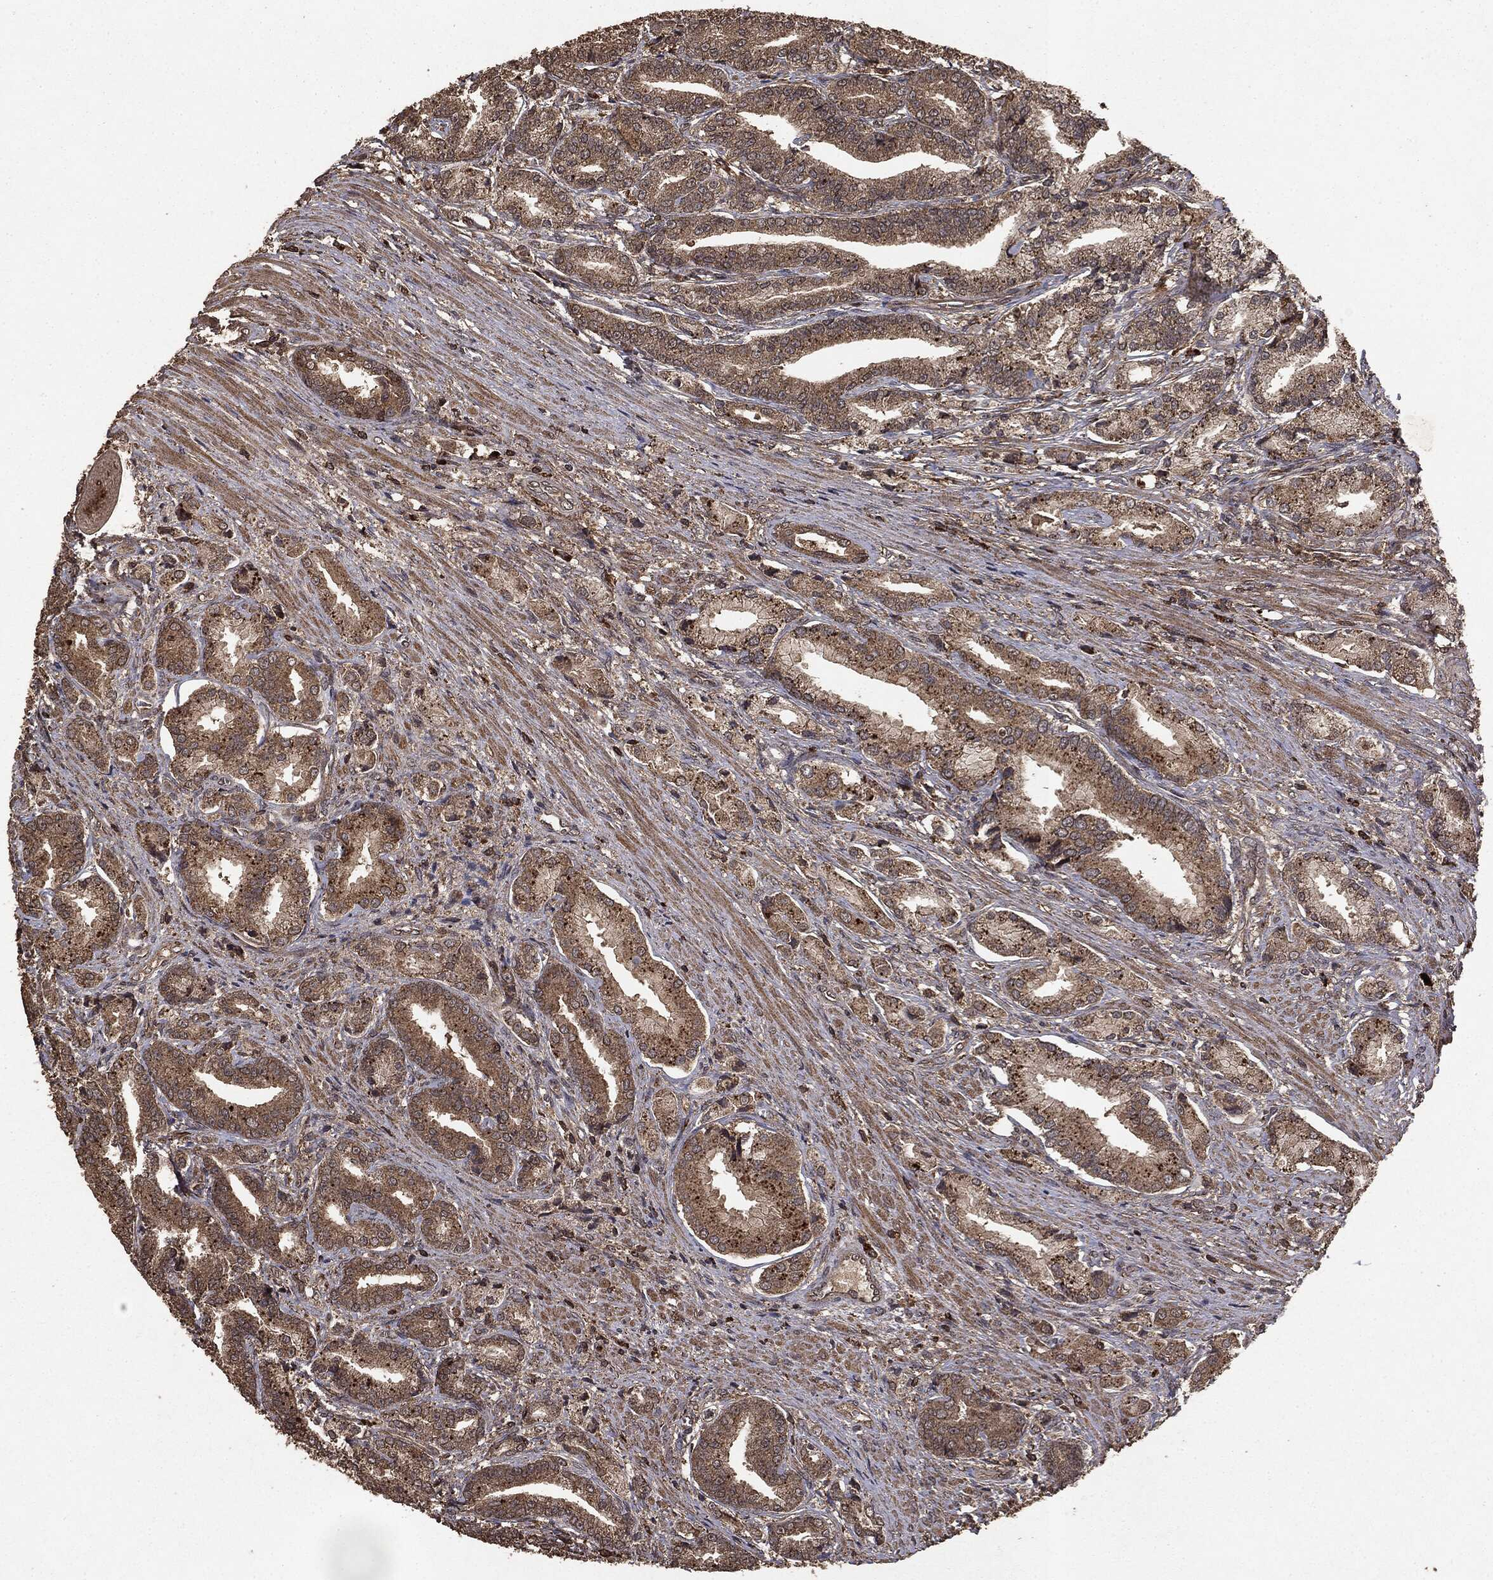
{"staining": {"intensity": "weak", "quantity": "25%-75%", "location": "cytoplasmic/membranous"}, "tissue": "prostate cancer", "cell_type": "Tumor cells", "image_type": "cancer", "snomed": [{"axis": "morphology", "description": "Adenocarcinoma, High grade"}, {"axis": "topography", "description": "Prostate and seminal vesicle, NOS"}], "caption": "DAB (3,3'-diaminobenzidine) immunohistochemical staining of prostate cancer (high-grade adenocarcinoma) displays weak cytoplasmic/membranous protein positivity in about 25%-75% of tumor cells.", "gene": "NME1", "patient": {"sex": "male", "age": 61}}